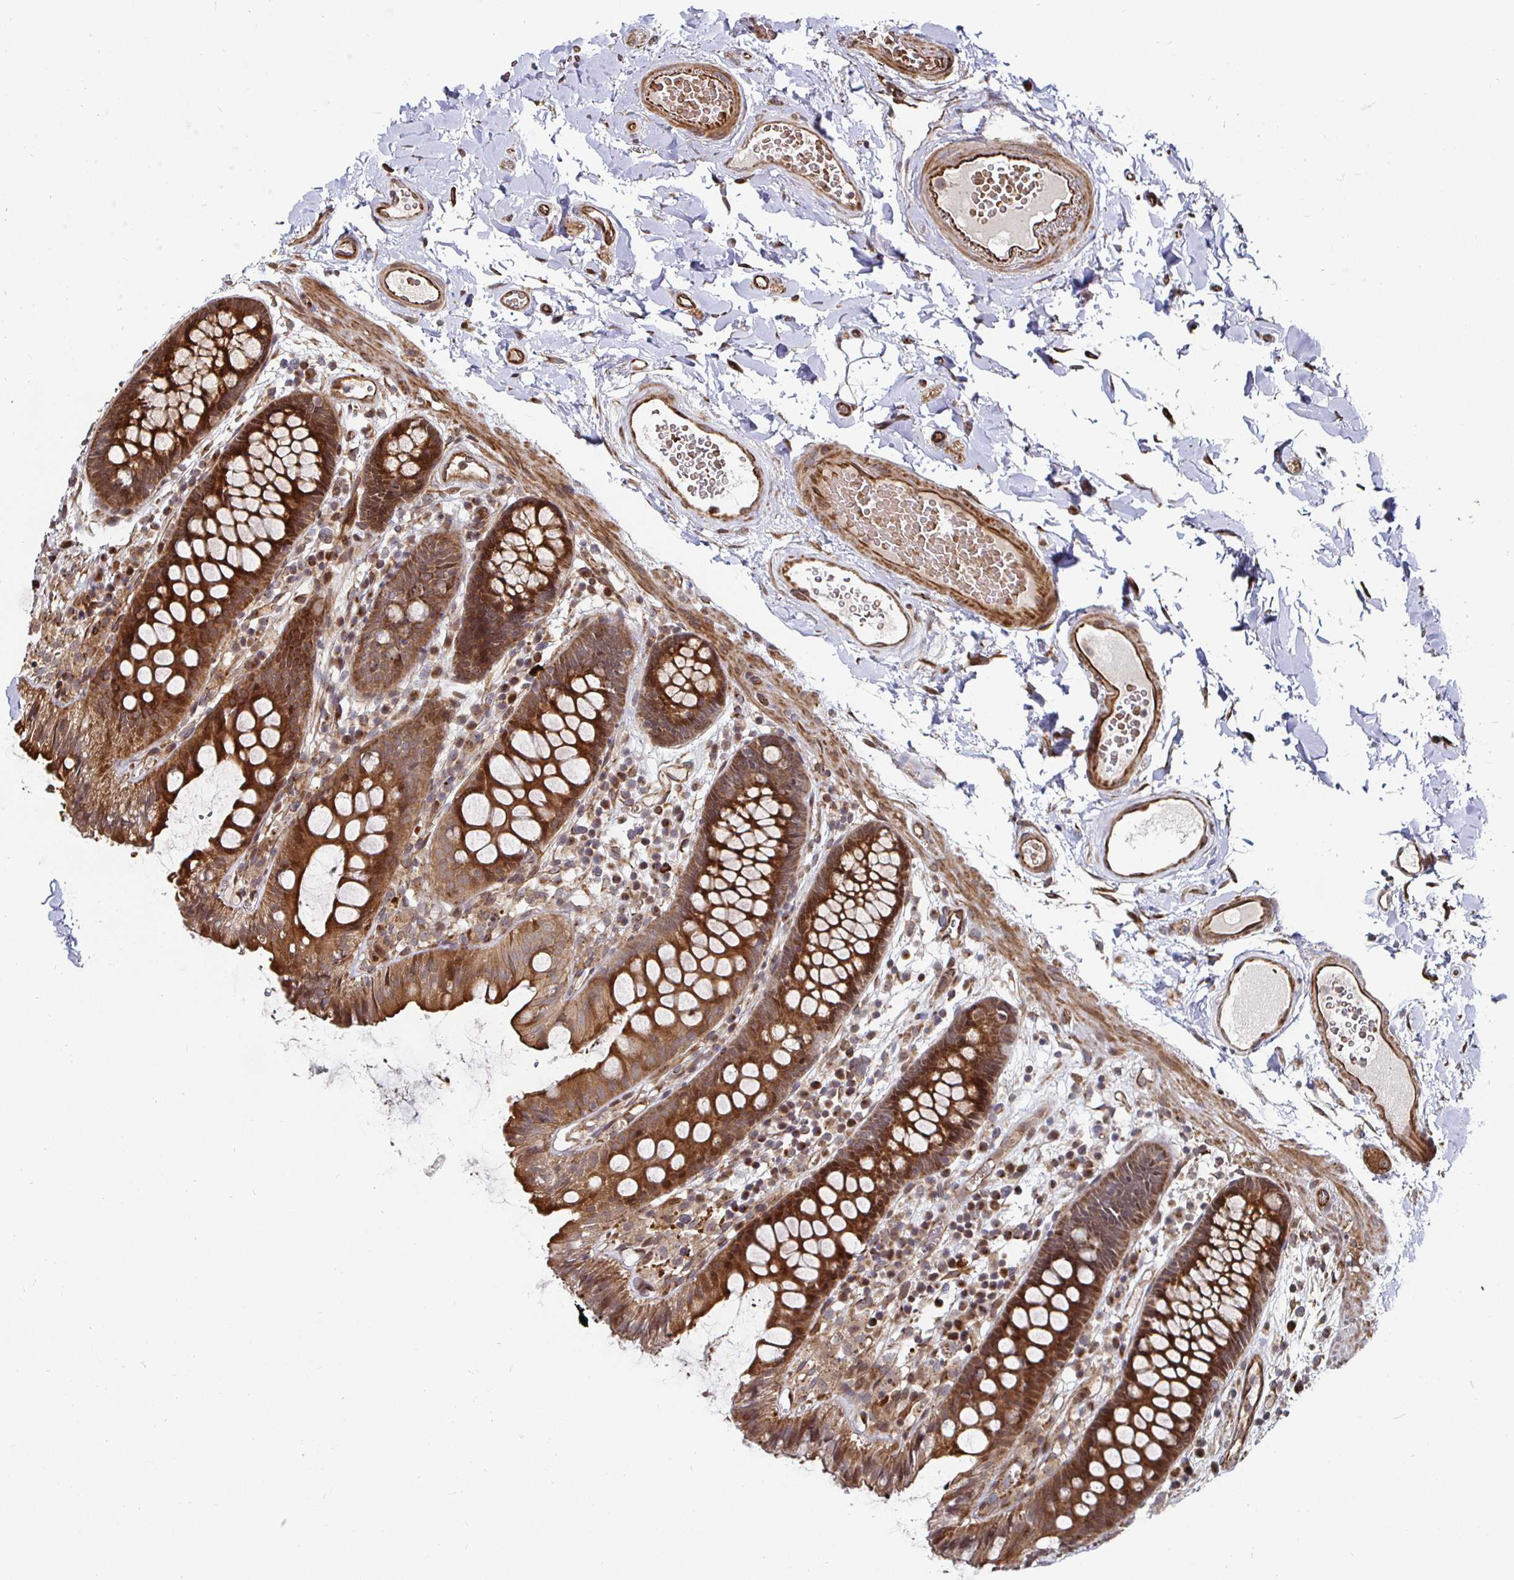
{"staining": {"intensity": "strong", "quantity": ">75%", "location": "cytoplasmic/membranous"}, "tissue": "colon", "cell_type": "Endothelial cells", "image_type": "normal", "snomed": [{"axis": "morphology", "description": "Normal tissue, NOS"}, {"axis": "topography", "description": "Colon"}], "caption": "This histopathology image shows immunohistochemistry staining of unremarkable colon, with high strong cytoplasmic/membranous expression in about >75% of endothelial cells.", "gene": "TBKBP1", "patient": {"sex": "male", "age": 84}}